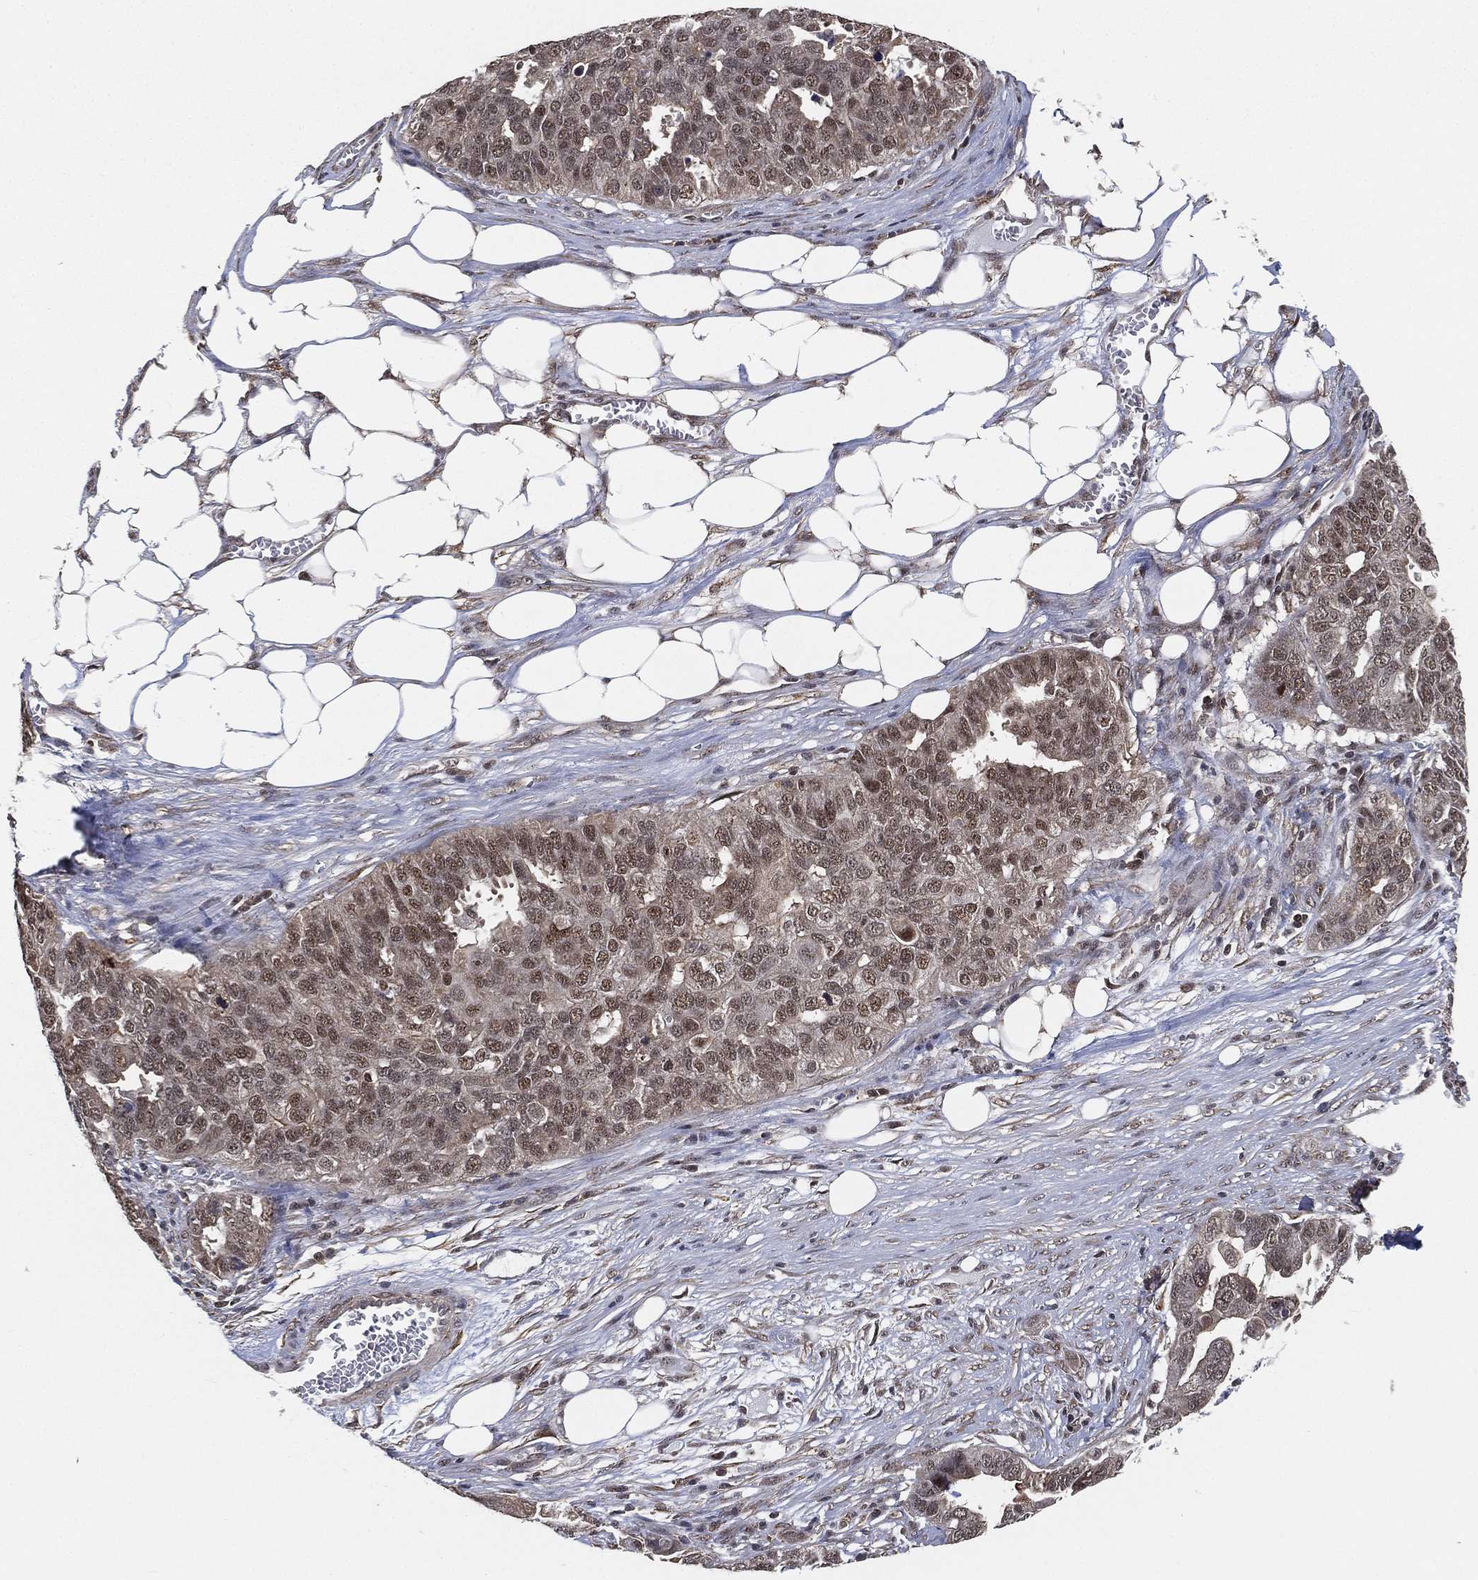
{"staining": {"intensity": "moderate", "quantity": ">75%", "location": "nuclear"}, "tissue": "ovarian cancer", "cell_type": "Tumor cells", "image_type": "cancer", "snomed": [{"axis": "morphology", "description": "Carcinoma, endometroid"}, {"axis": "topography", "description": "Soft tissue"}, {"axis": "topography", "description": "Ovary"}], "caption": "Human ovarian cancer (endometroid carcinoma) stained for a protein (brown) exhibits moderate nuclear positive expression in approximately >75% of tumor cells.", "gene": "RSRC2", "patient": {"sex": "female", "age": 52}}